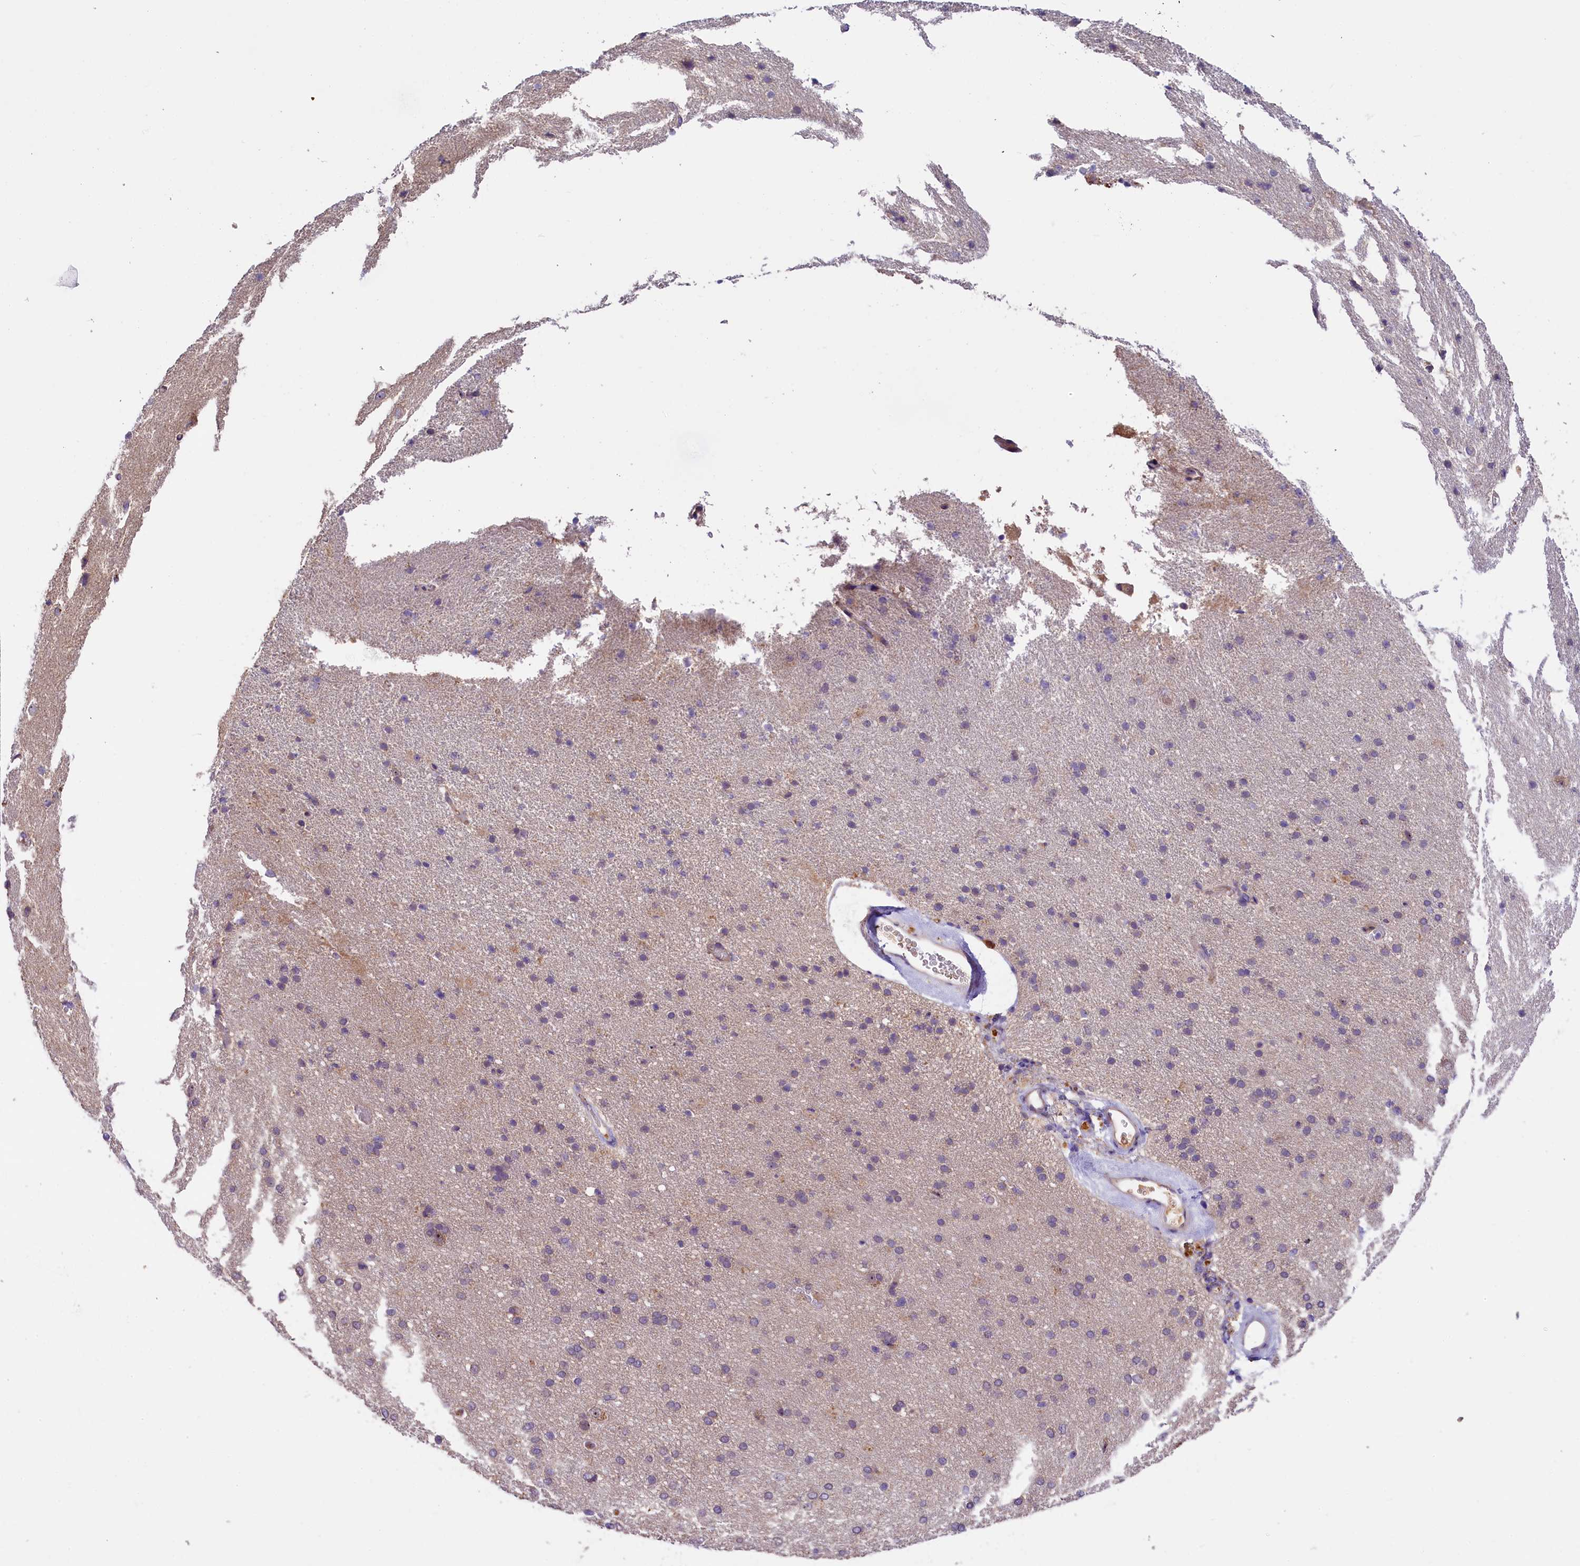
{"staining": {"intensity": "weak", "quantity": ">75%", "location": "cytoplasmic/membranous"}, "tissue": "cerebral cortex", "cell_type": "Endothelial cells", "image_type": "normal", "snomed": [{"axis": "morphology", "description": "Normal tissue, NOS"}, {"axis": "topography", "description": "Cerebral cortex"}], "caption": "The immunohistochemical stain labels weak cytoplasmic/membranous staining in endothelial cells of normal cerebral cortex. The protein of interest is stained brown, and the nuclei are stained in blue (DAB IHC with brightfield microscopy, high magnification).", "gene": "UBXN6", "patient": {"sex": "male", "age": 62}}